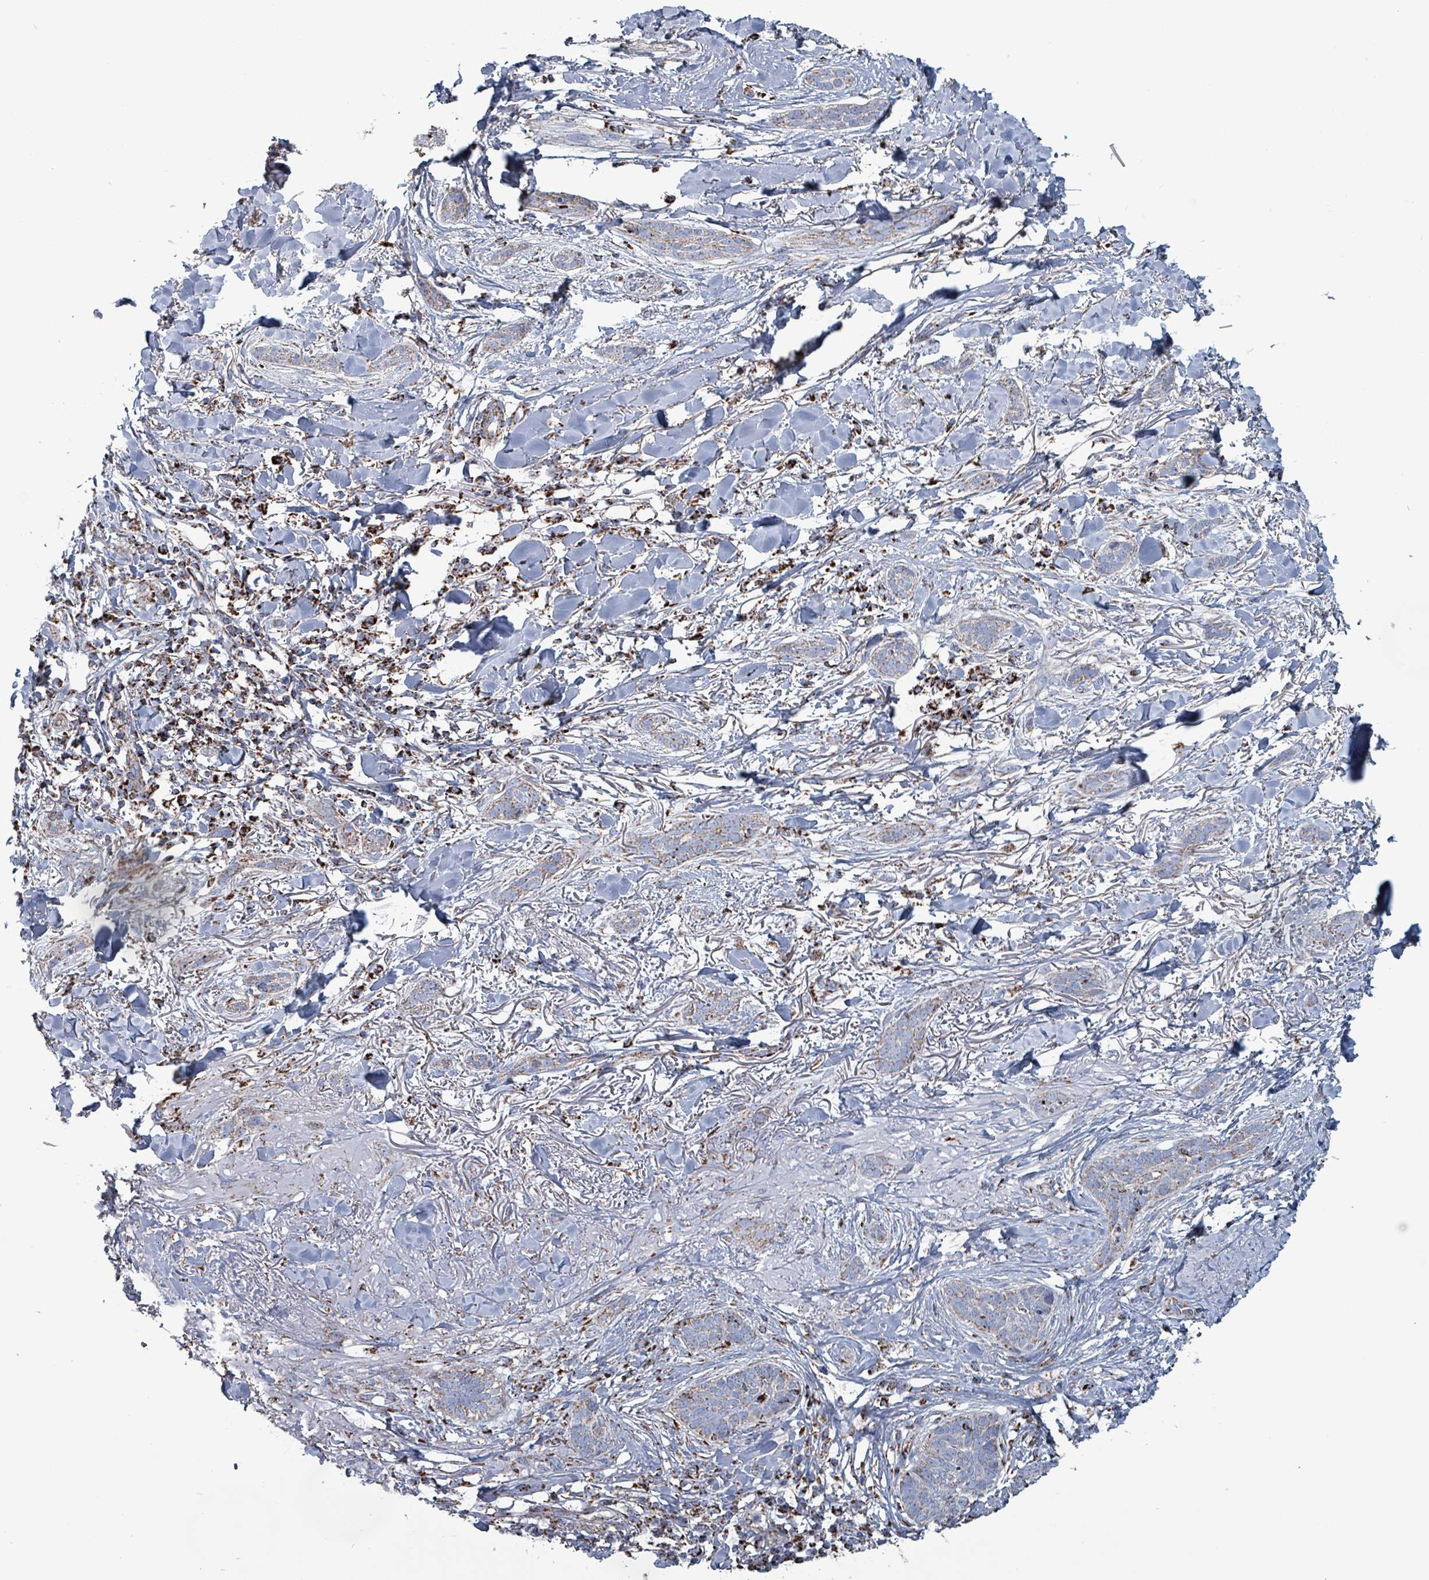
{"staining": {"intensity": "moderate", "quantity": "25%-75%", "location": "cytoplasmic/membranous"}, "tissue": "skin cancer", "cell_type": "Tumor cells", "image_type": "cancer", "snomed": [{"axis": "morphology", "description": "Basal cell carcinoma"}, {"axis": "topography", "description": "Skin"}], "caption": "There is medium levels of moderate cytoplasmic/membranous staining in tumor cells of basal cell carcinoma (skin), as demonstrated by immunohistochemical staining (brown color).", "gene": "IDH3B", "patient": {"sex": "male", "age": 52}}